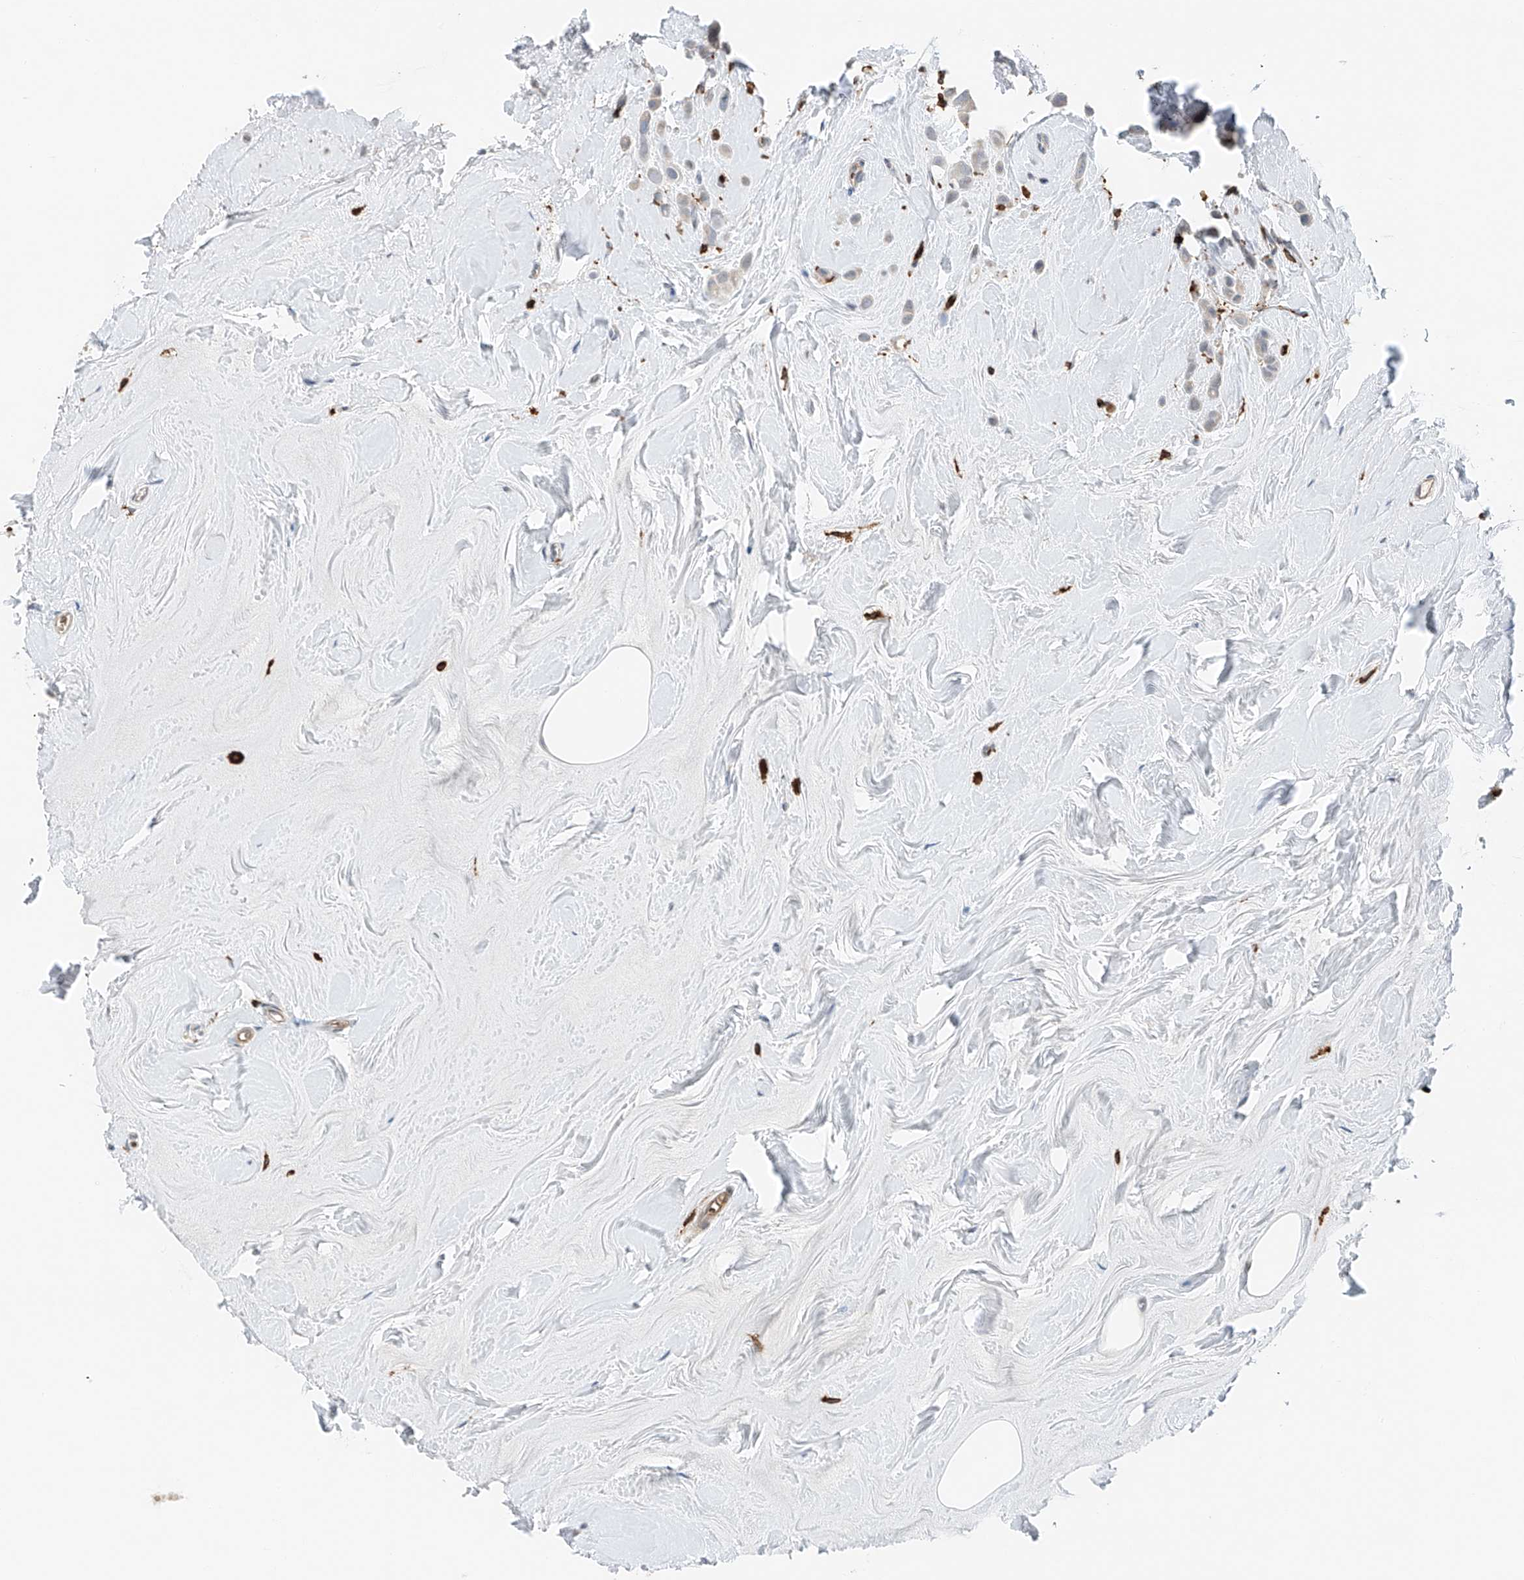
{"staining": {"intensity": "negative", "quantity": "none", "location": "none"}, "tissue": "breast cancer", "cell_type": "Tumor cells", "image_type": "cancer", "snomed": [{"axis": "morphology", "description": "Lobular carcinoma"}, {"axis": "topography", "description": "Breast"}], "caption": "Tumor cells show no significant protein staining in breast cancer.", "gene": "TBXAS1", "patient": {"sex": "female", "age": 47}}